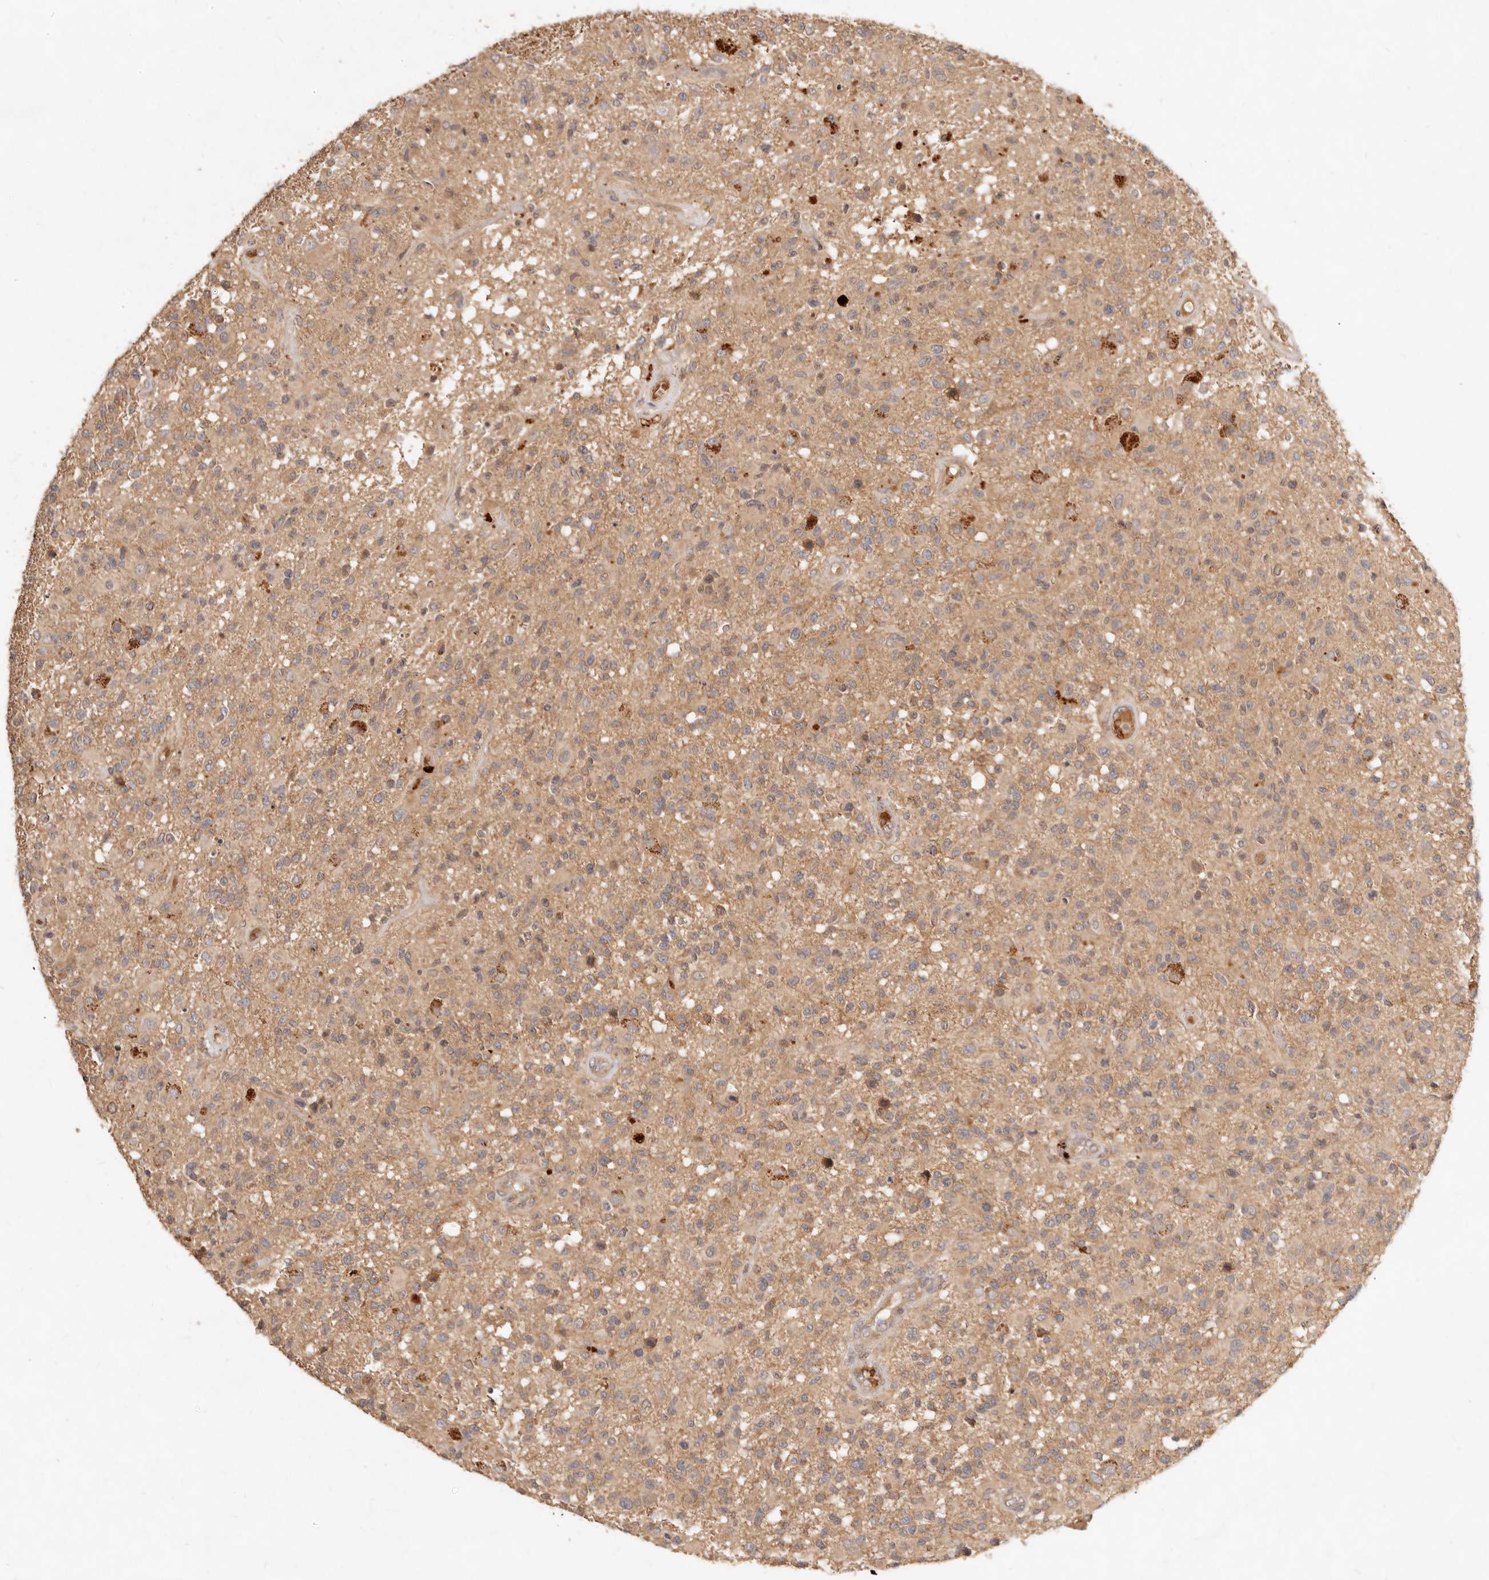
{"staining": {"intensity": "weak", "quantity": ">75%", "location": "cytoplasmic/membranous"}, "tissue": "glioma", "cell_type": "Tumor cells", "image_type": "cancer", "snomed": [{"axis": "morphology", "description": "Glioma, malignant, High grade"}, {"axis": "morphology", "description": "Glioblastoma, NOS"}, {"axis": "topography", "description": "Brain"}], "caption": "Weak cytoplasmic/membranous expression for a protein is seen in about >75% of tumor cells of glioblastoma using immunohistochemistry (IHC).", "gene": "FREM2", "patient": {"sex": "male", "age": 60}}